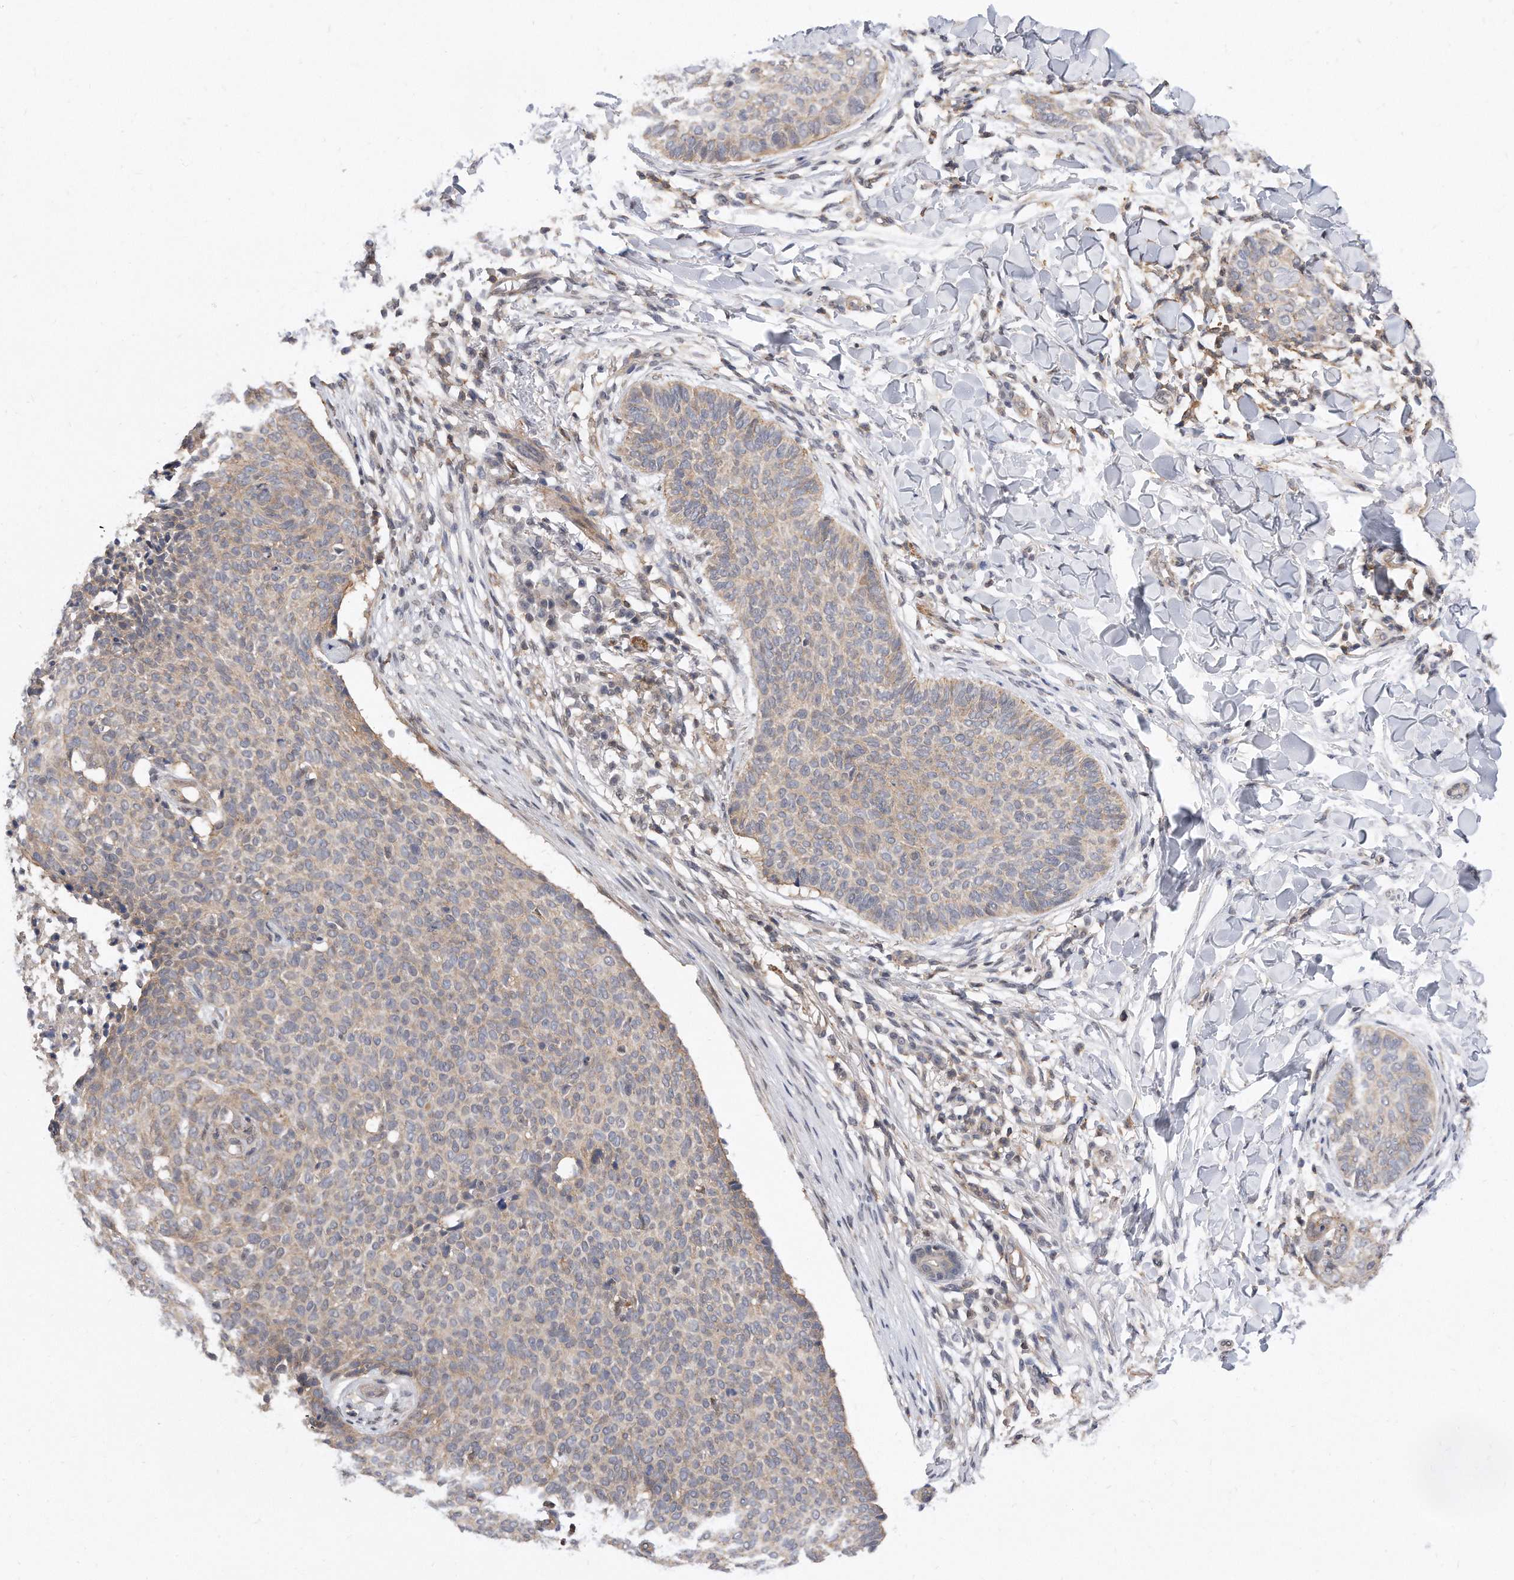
{"staining": {"intensity": "weak", "quantity": "<25%", "location": "cytoplasmic/membranous"}, "tissue": "skin cancer", "cell_type": "Tumor cells", "image_type": "cancer", "snomed": [{"axis": "morphology", "description": "Normal tissue, NOS"}, {"axis": "morphology", "description": "Basal cell carcinoma"}, {"axis": "topography", "description": "Skin"}], "caption": "IHC histopathology image of human skin basal cell carcinoma stained for a protein (brown), which demonstrates no staining in tumor cells. Nuclei are stained in blue.", "gene": "TCP1", "patient": {"sex": "male", "age": 50}}